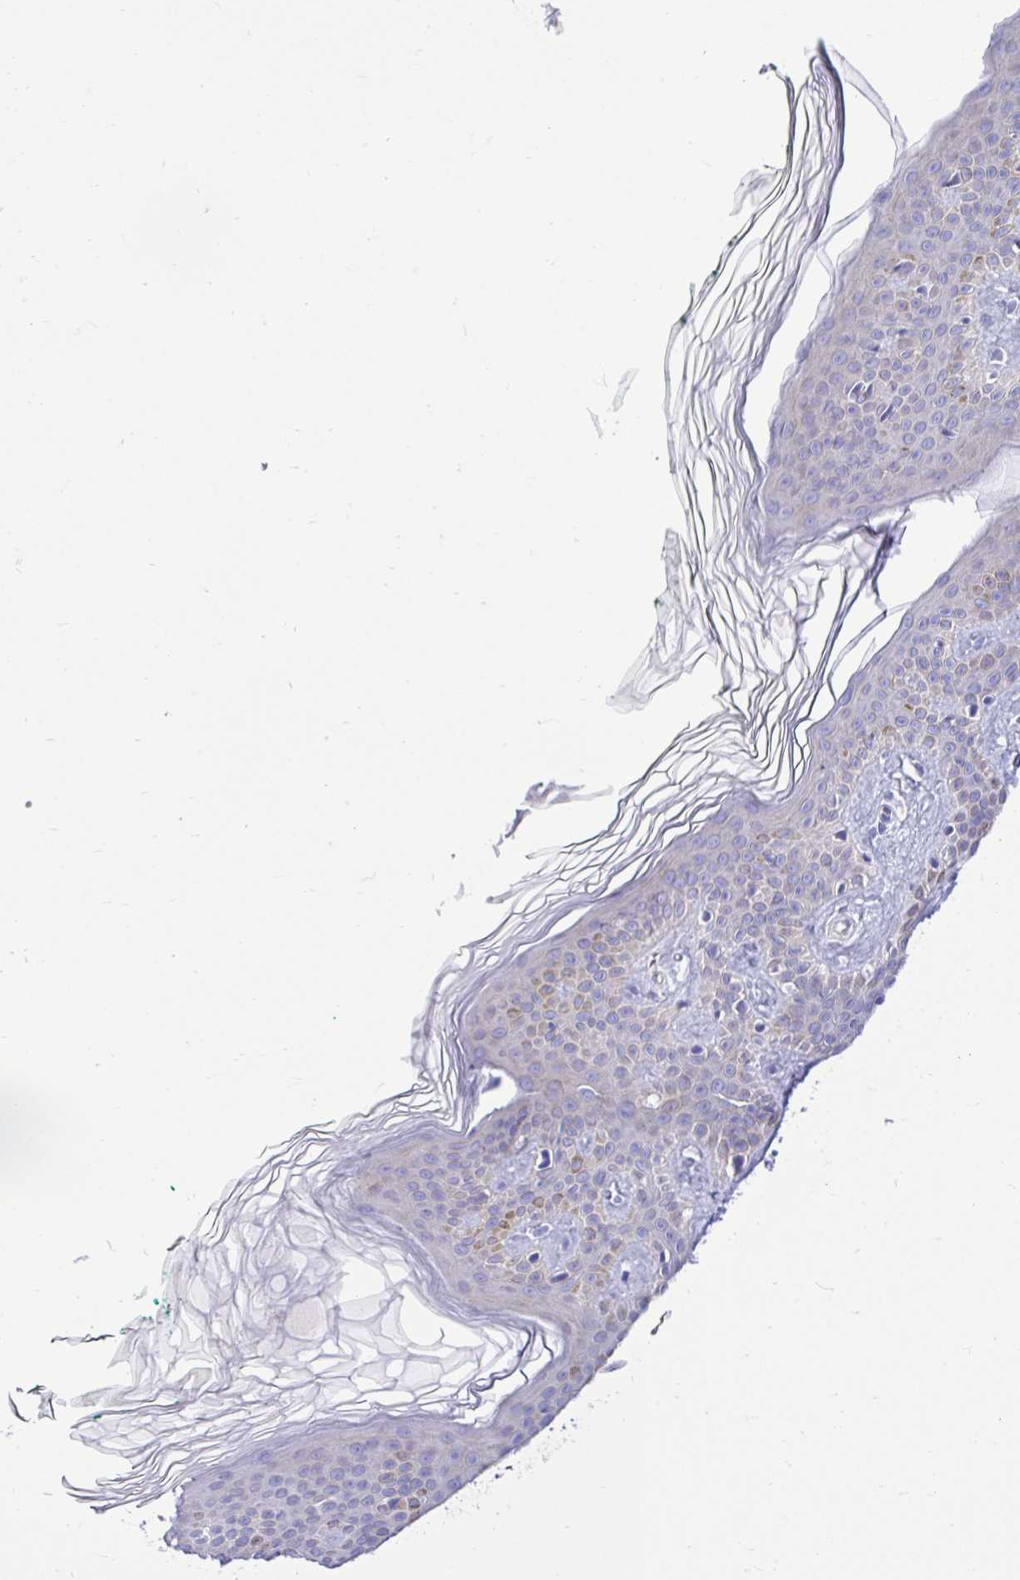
{"staining": {"intensity": "negative", "quantity": "none", "location": "none"}, "tissue": "skin", "cell_type": "Fibroblasts", "image_type": "normal", "snomed": [{"axis": "morphology", "description": "Normal tissue, NOS"}, {"axis": "topography", "description": "Skin"}, {"axis": "topography", "description": "Peripheral nerve tissue"}], "caption": "This is a micrograph of immunohistochemistry (IHC) staining of unremarkable skin, which shows no staining in fibroblasts.", "gene": "ABCG2", "patient": {"sex": "female", "age": 45}}